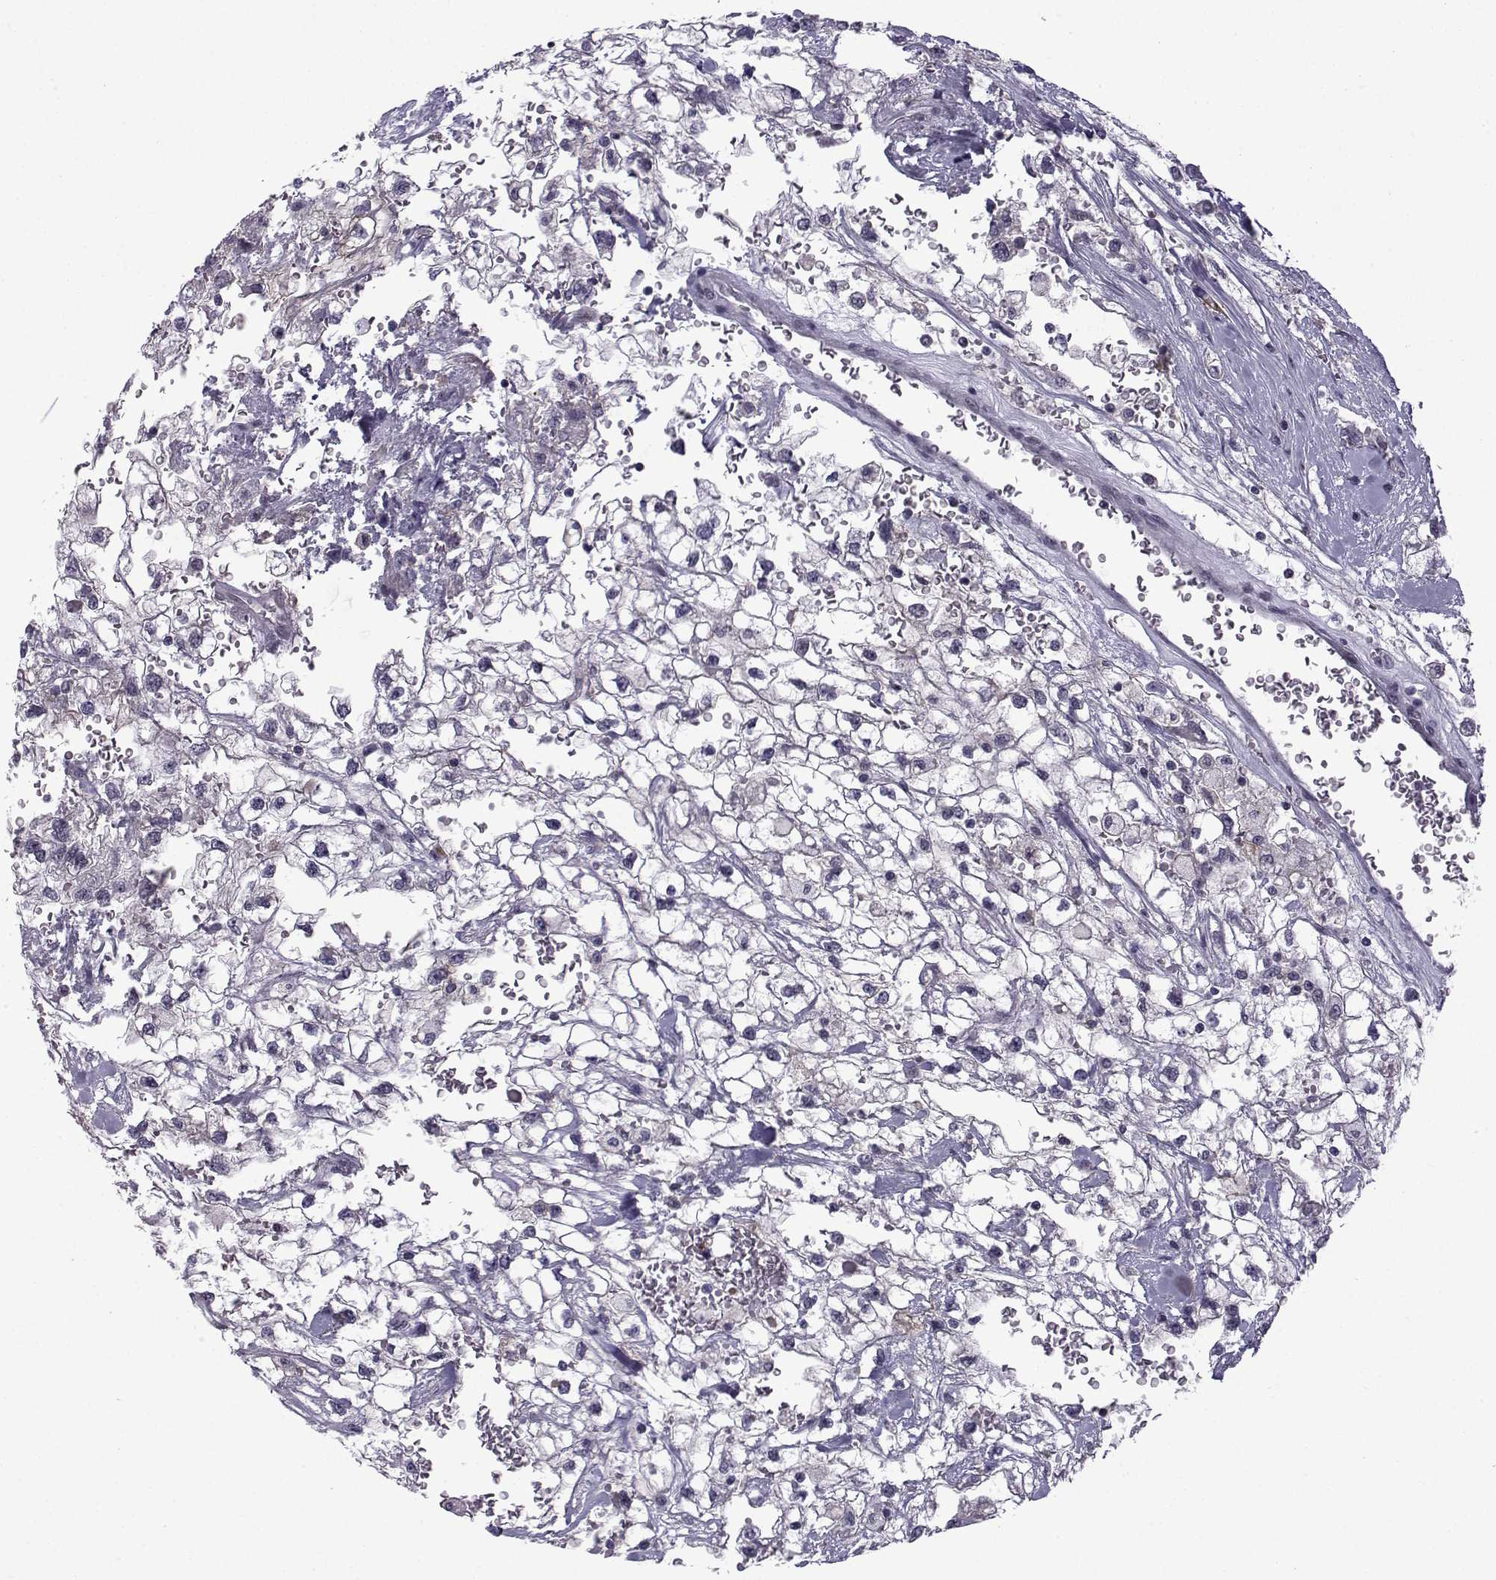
{"staining": {"intensity": "negative", "quantity": "none", "location": "none"}, "tissue": "renal cancer", "cell_type": "Tumor cells", "image_type": "cancer", "snomed": [{"axis": "morphology", "description": "Adenocarcinoma, NOS"}, {"axis": "topography", "description": "Kidney"}], "caption": "Adenocarcinoma (renal) was stained to show a protein in brown. There is no significant positivity in tumor cells.", "gene": "RBM24", "patient": {"sex": "male", "age": 59}}